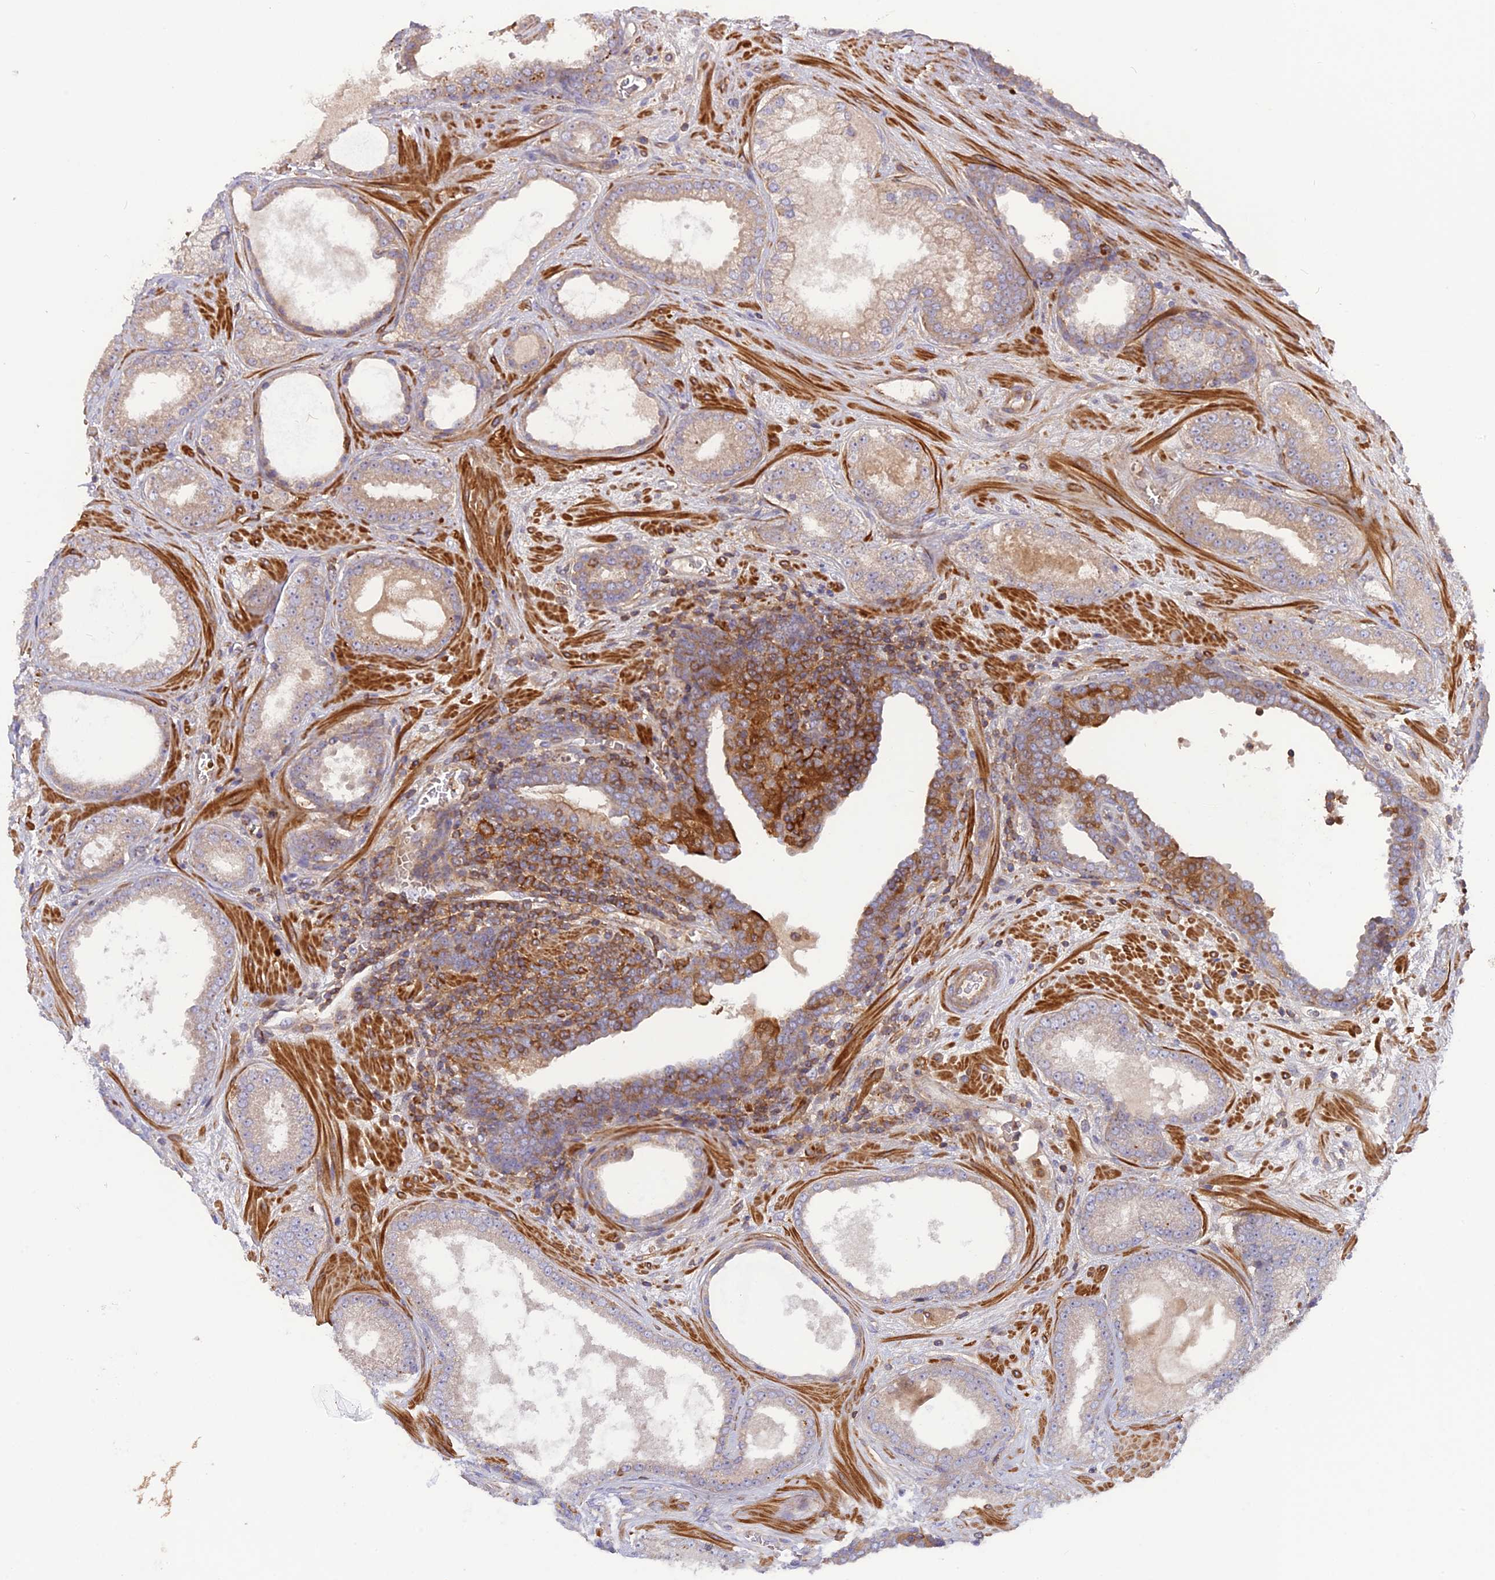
{"staining": {"intensity": "negative", "quantity": "none", "location": "none"}, "tissue": "prostate cancer", "cell_type": "Tumor cells", "image_type": "cancer", "snomed": [{"axis": "morphology", "description": "Adenocarcinoma, Low grade"}, {"axis": "topography", "description": "Prostate"}], "caption": "Immunohistochemistry of human prostate cancer reveals no positivity in tumor cells. (DAB IHC with hematoxylin counter stain).", "gene": "CPNE7", "patient": {"sex": "male", "age": 57}}